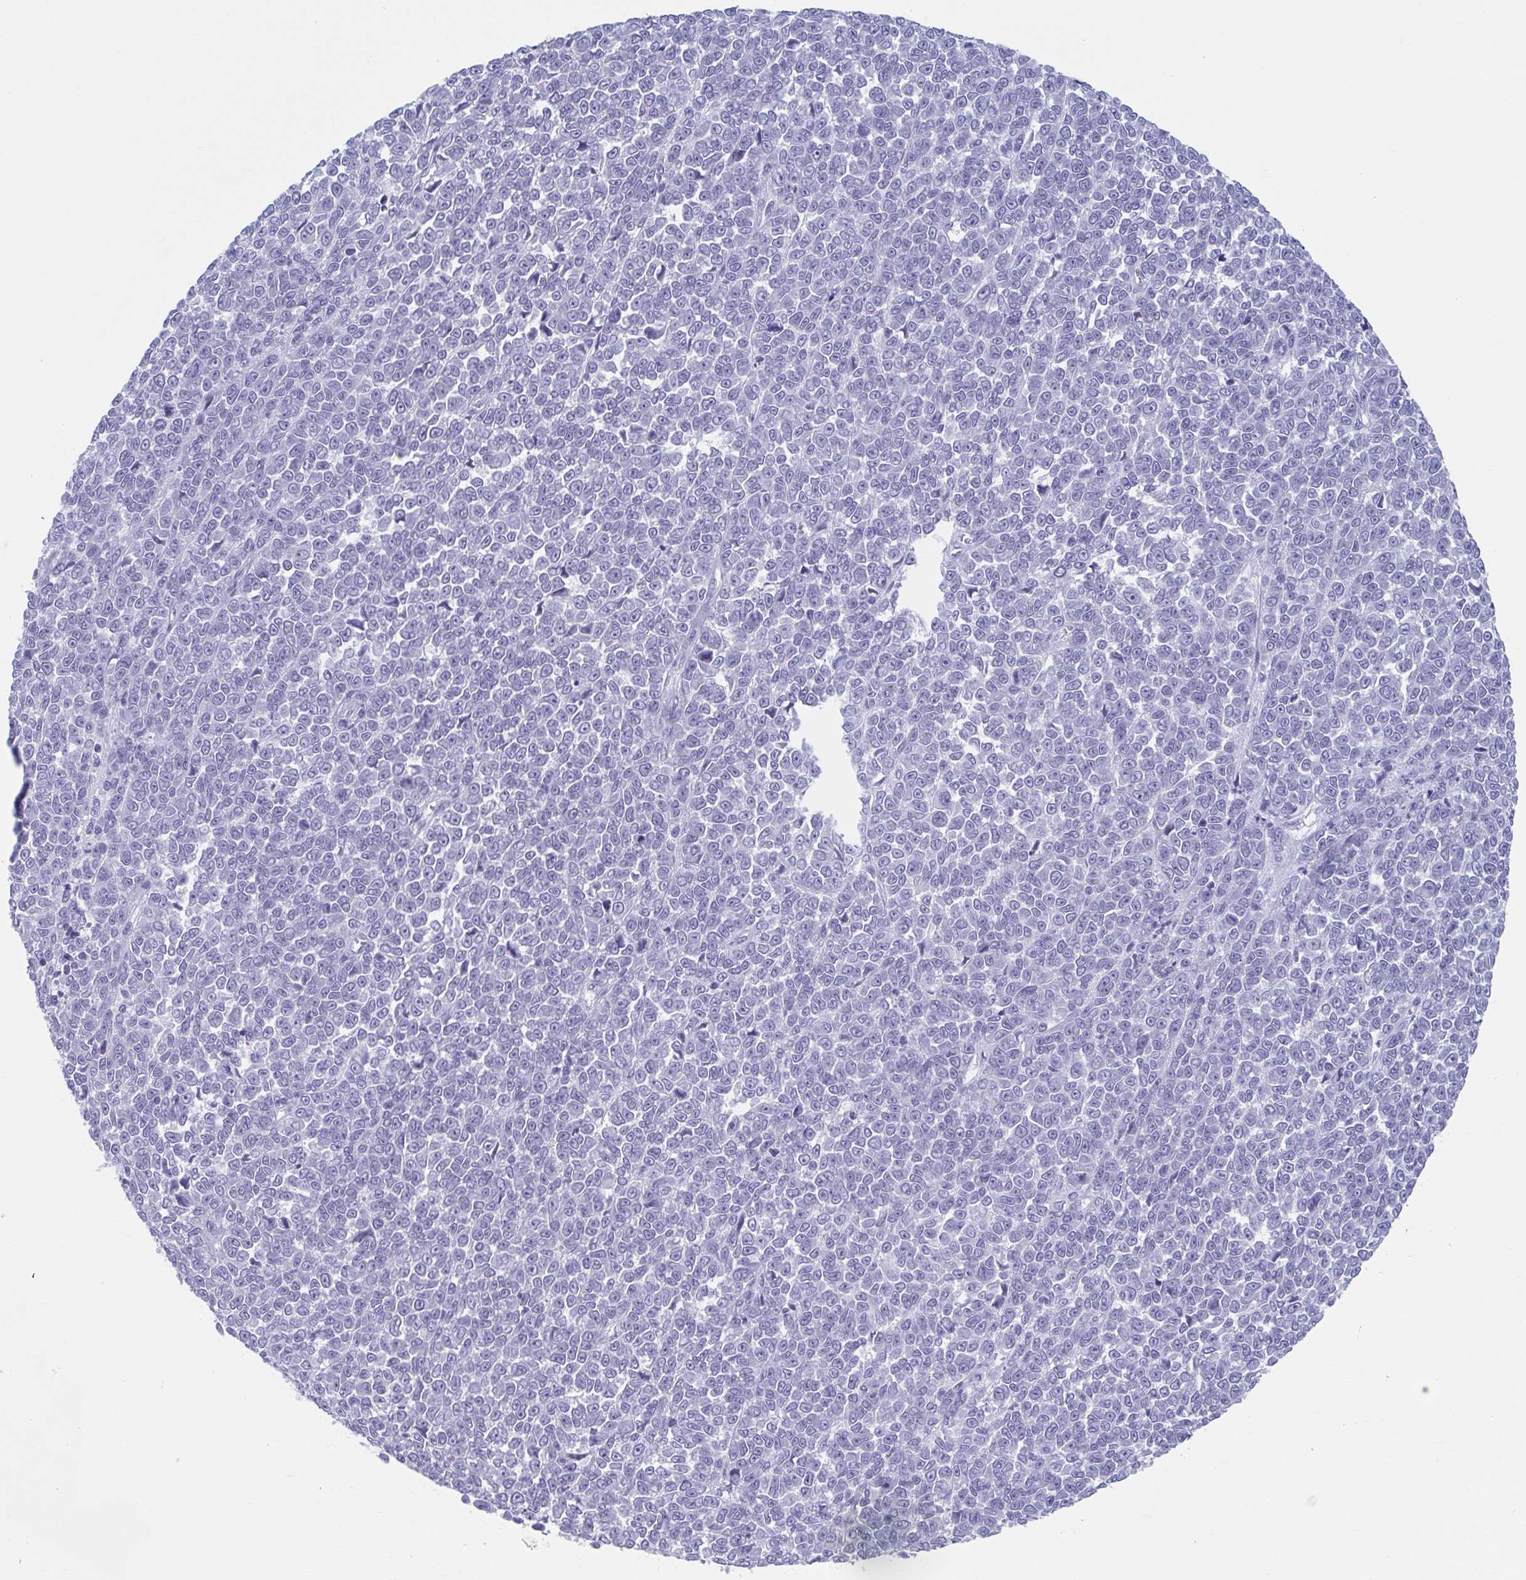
{"staining": {"intensity": "negative", "quantity": "none", "location": "none"}, "tissue": "melanoma", "cell_type": "Tumor cells", "image_type": "cancer", "snomed": [{"axis": "morphology", "description": "Malignant melanoma, NOS"}, {"axis": "topography", "description": "Skin"}], "caption": "Melanoma stained for a protein using immunohistochemistry shows no positivity tumor cells.", "gene": "GHRL", "patient": {"sex": "female", "age": 95}}